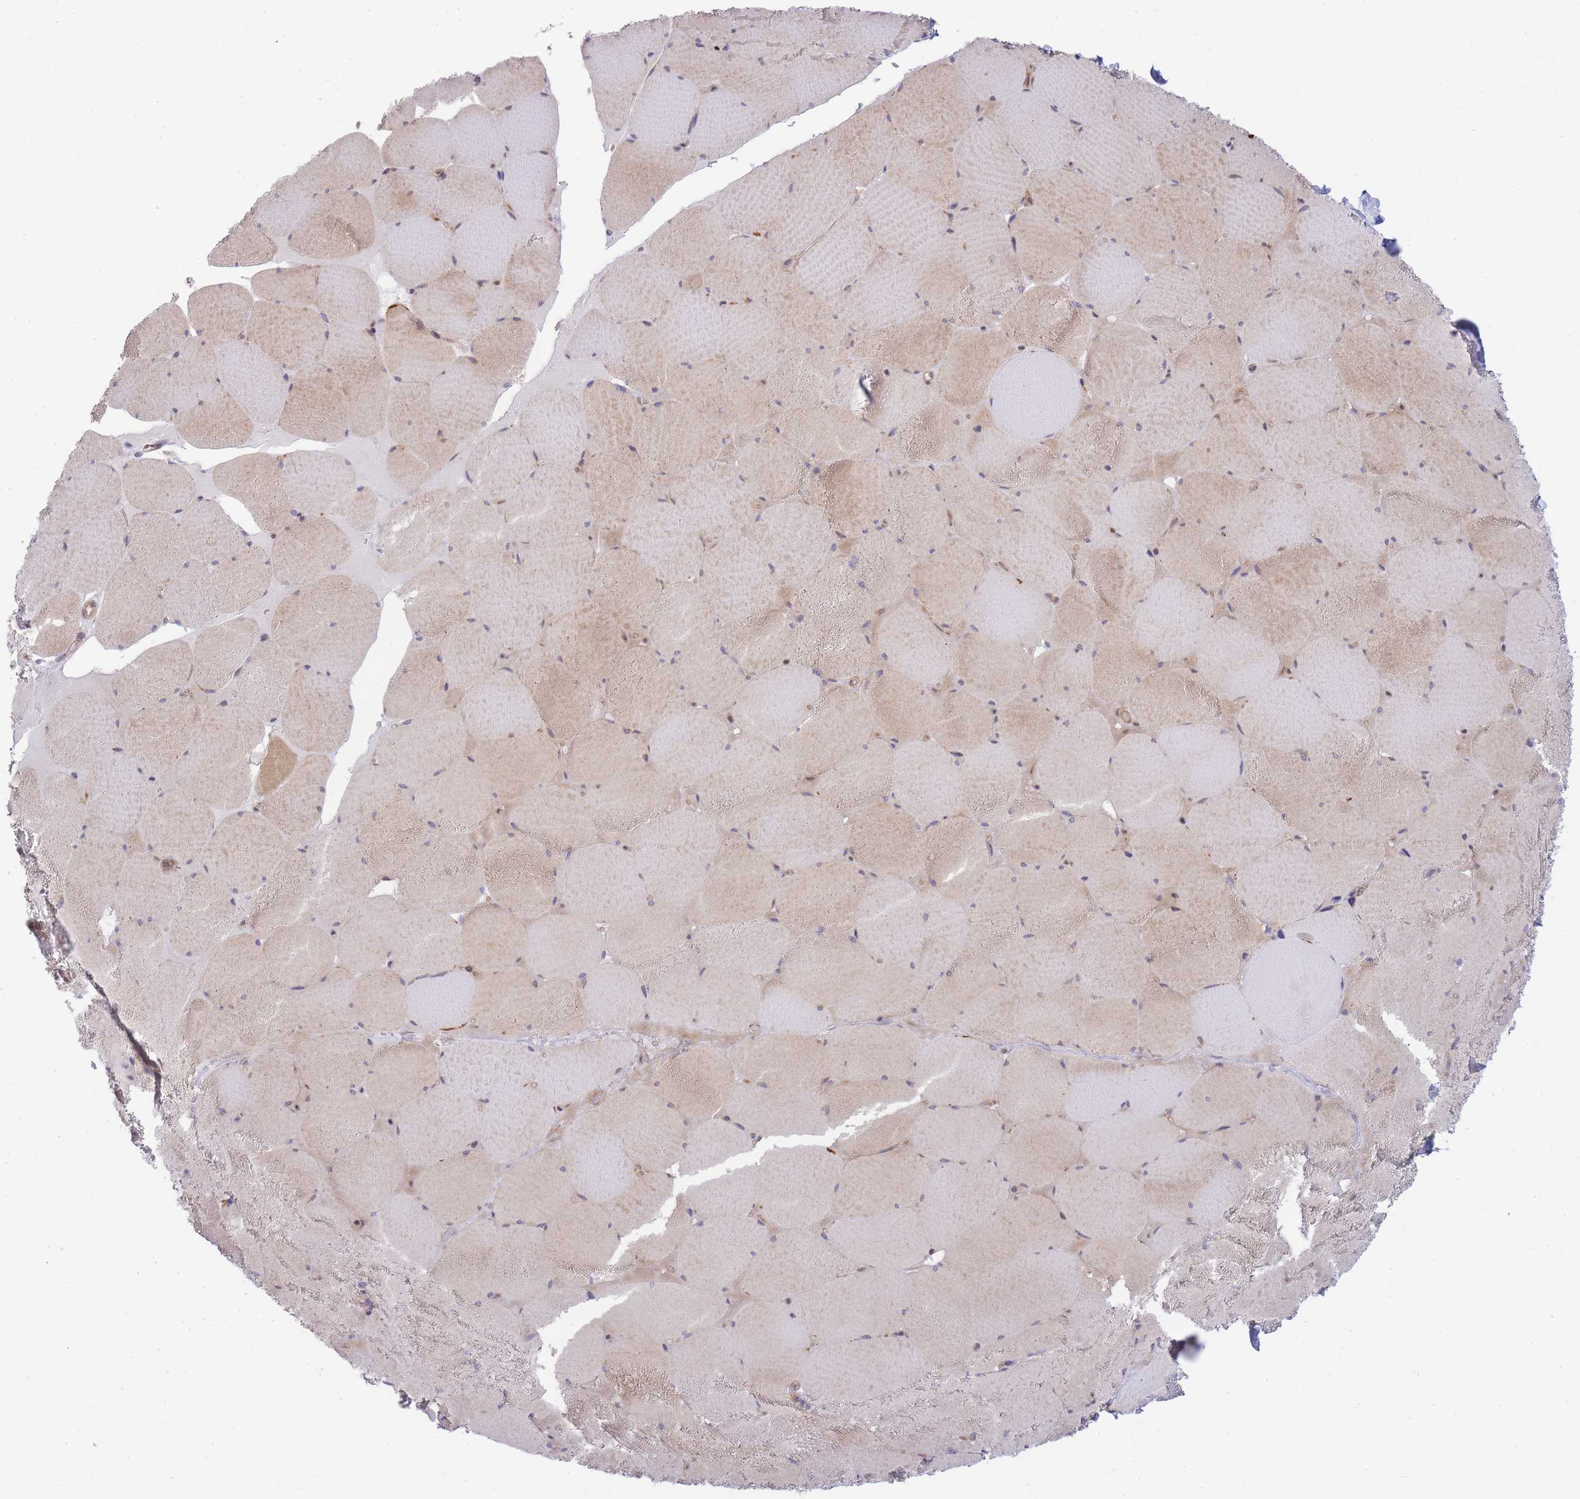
{"staining": {"intensity": "moderate", "quantity": "25%-75%", "location": "cytoplasmic/membranous"}, "tissue": "skeletal muscle", "cell_type": "Myocytes", "image_type": "normal", "snomed": [{"axis": "morphology", "description": "Normal tissue, NOS"}, {"axis": "topography", "description": "Skeletal muscle"}, {"axis": "topography", "description": "Head-Neck"}], "caption": "DAB immunohistochemical staining of normal skeletal muscle demonstrates moderate cytoplasmic/membranous protein positivity in approximately 25%-75% of myocytes.", "gene": "EIF2B2", "patient": {"sex": "male", "age": 66}}